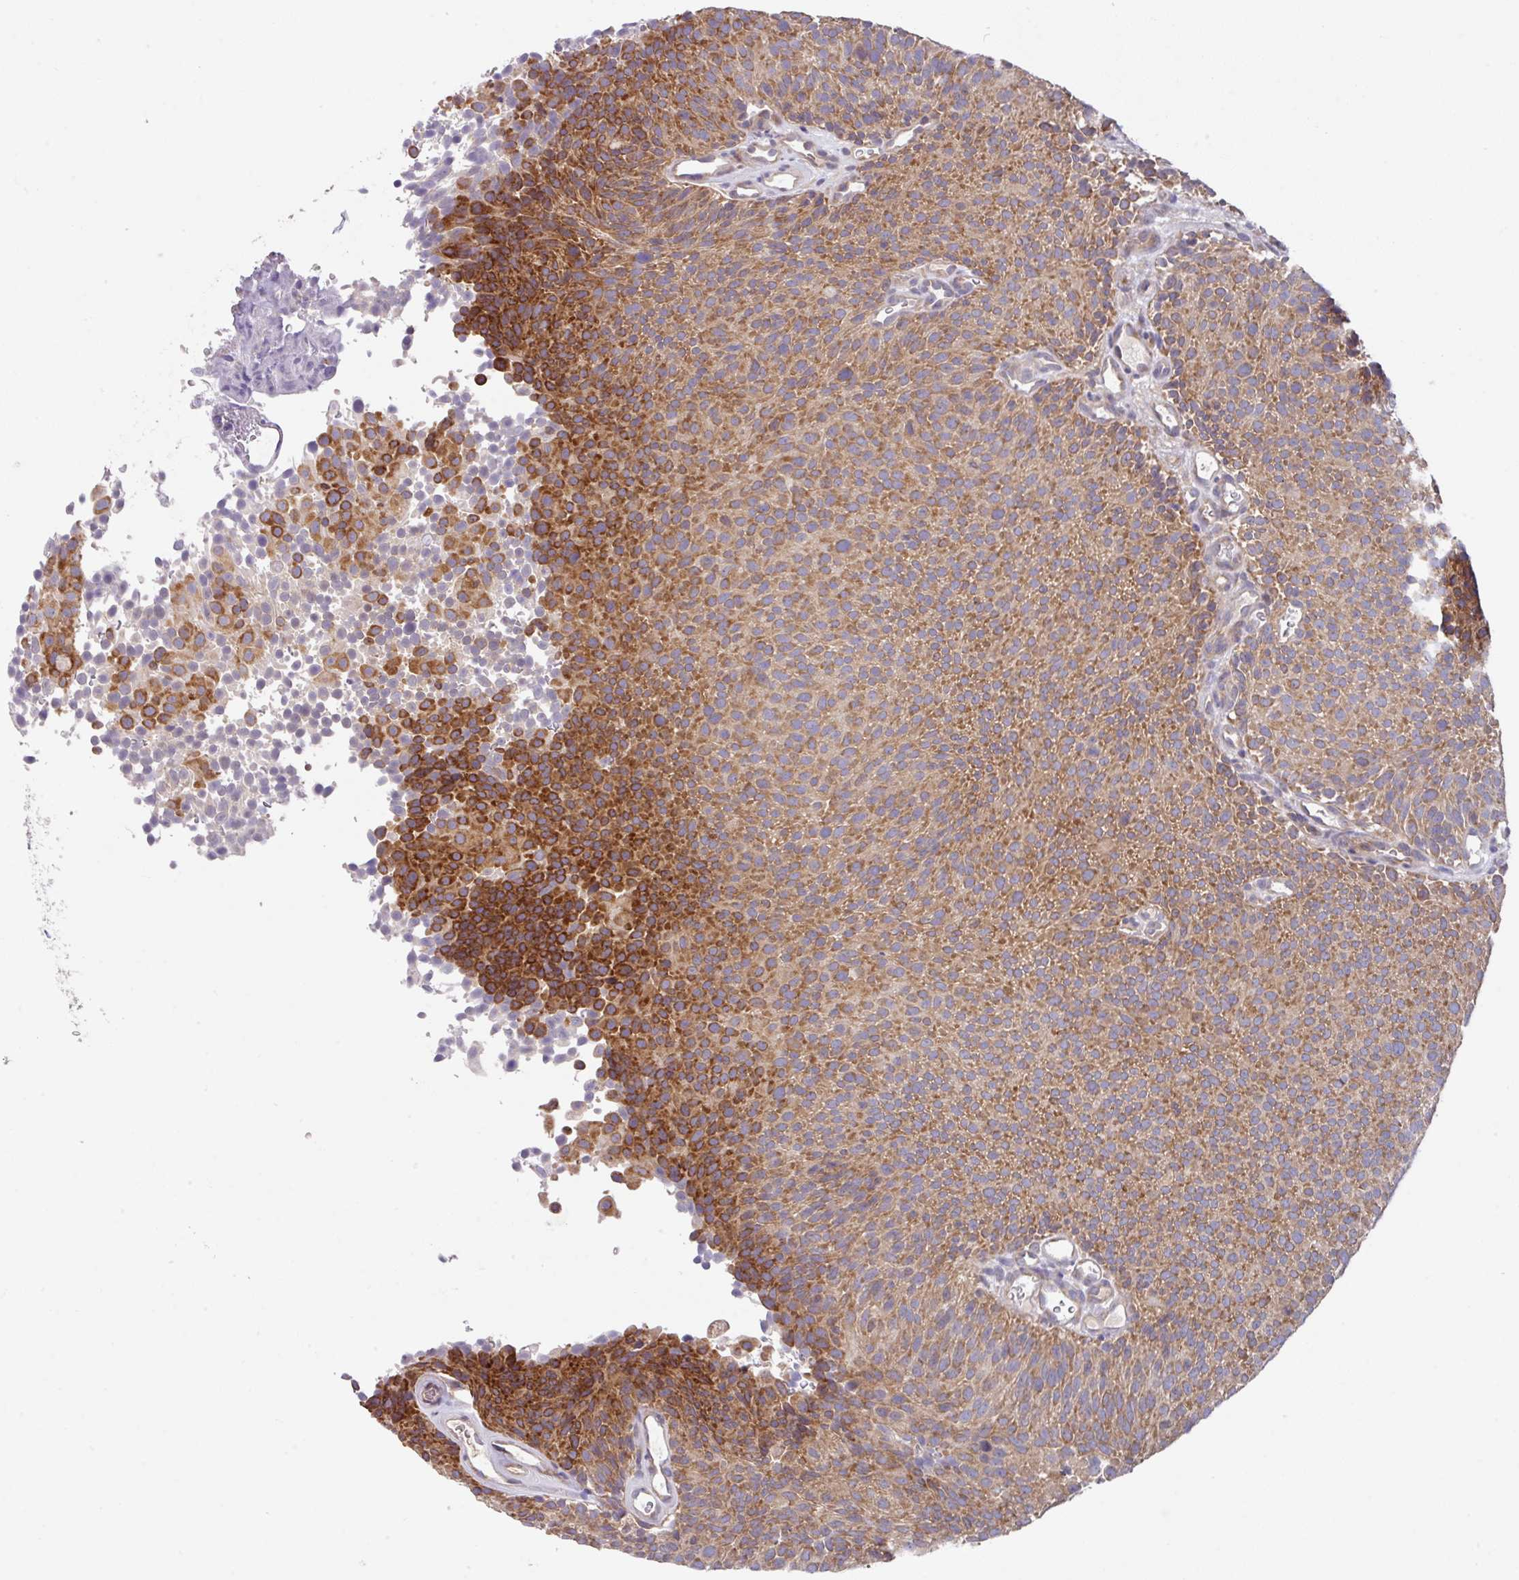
{"staining": {"intensity": "strong", "quantity": "25%-75%", "location": "cytoplasmic/membranous"}, "tissue": "urothelial cancer", "cell_type": "Tumor cells", "image_type": "cancer", "snomed": [{"axis": "morphology", "description": "Urothelial carcinoma, Low grade"}, {"axis": "topography", "description": "Urinary bladder"}], "caption": "A high-resolution photomicrograph shows IHC staining of urothelial carcinoma (low-grade), which reveals strong cytoplasmic/membranous positivity in approximately 25%-75% of tumor cells.", "gene": "EIF4B", "patient": {"sex": "male", "age": 78}}